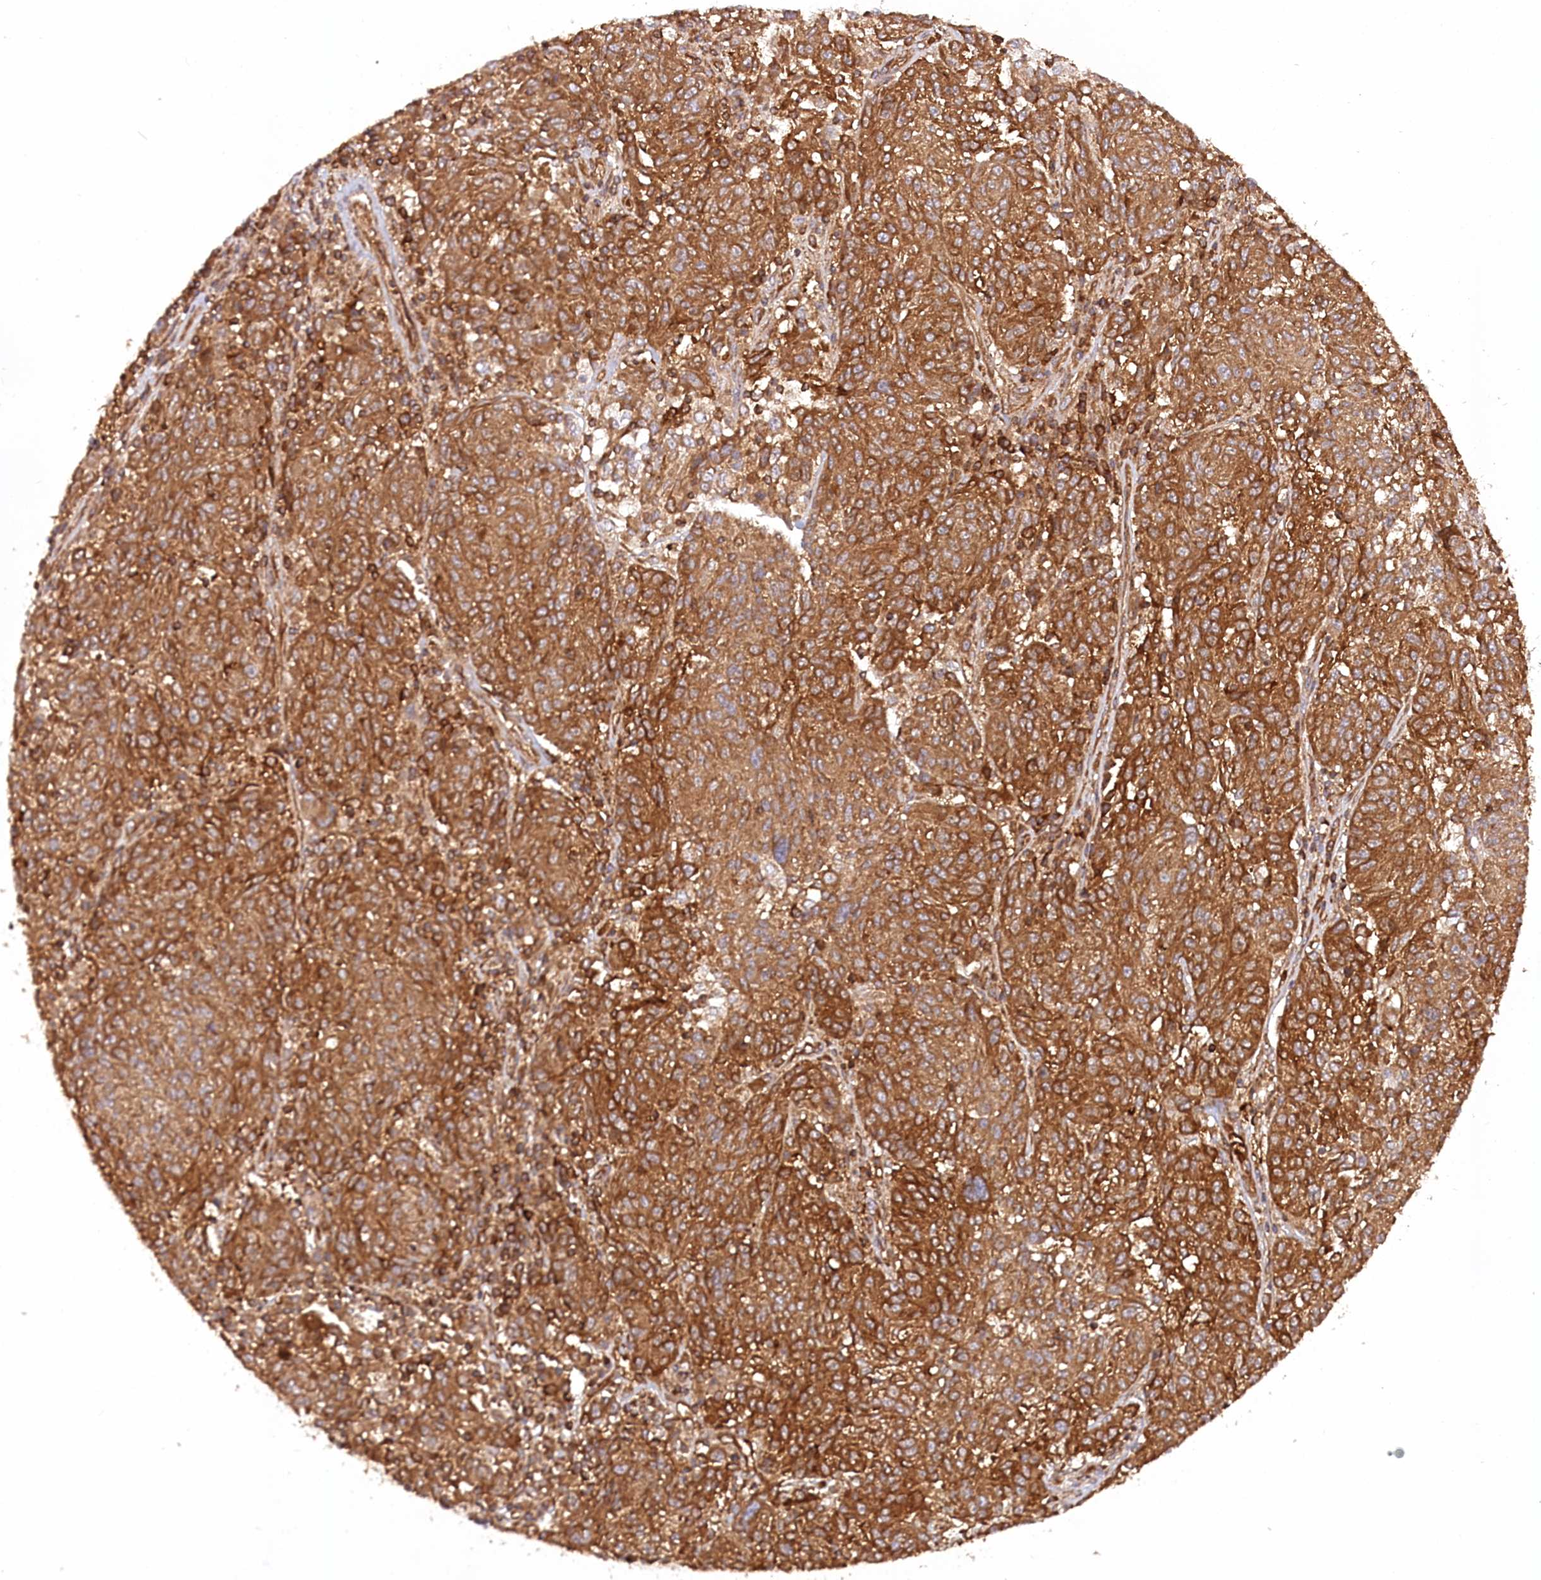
{"staining": {"intensity": "strong", "quantity": ">75%", "location": "cytoplasmic/membranous"}, "tissue": "melanoma", "cell_type": "Tumor cells", "image_type": "cancer", "snomed": [{"axis": "morphology", "description": "Malignant melanoma, NOS"}, {"axis": "topography", "description": "Skin"}], "caption": "Brown immunohistochemical staining in melanoma shows strong cytoplasmic/membranous positivity in approximately >75% of tumor cells.", "gene": "PAIP2", "patient": {"sex": "male", "age": 53}}